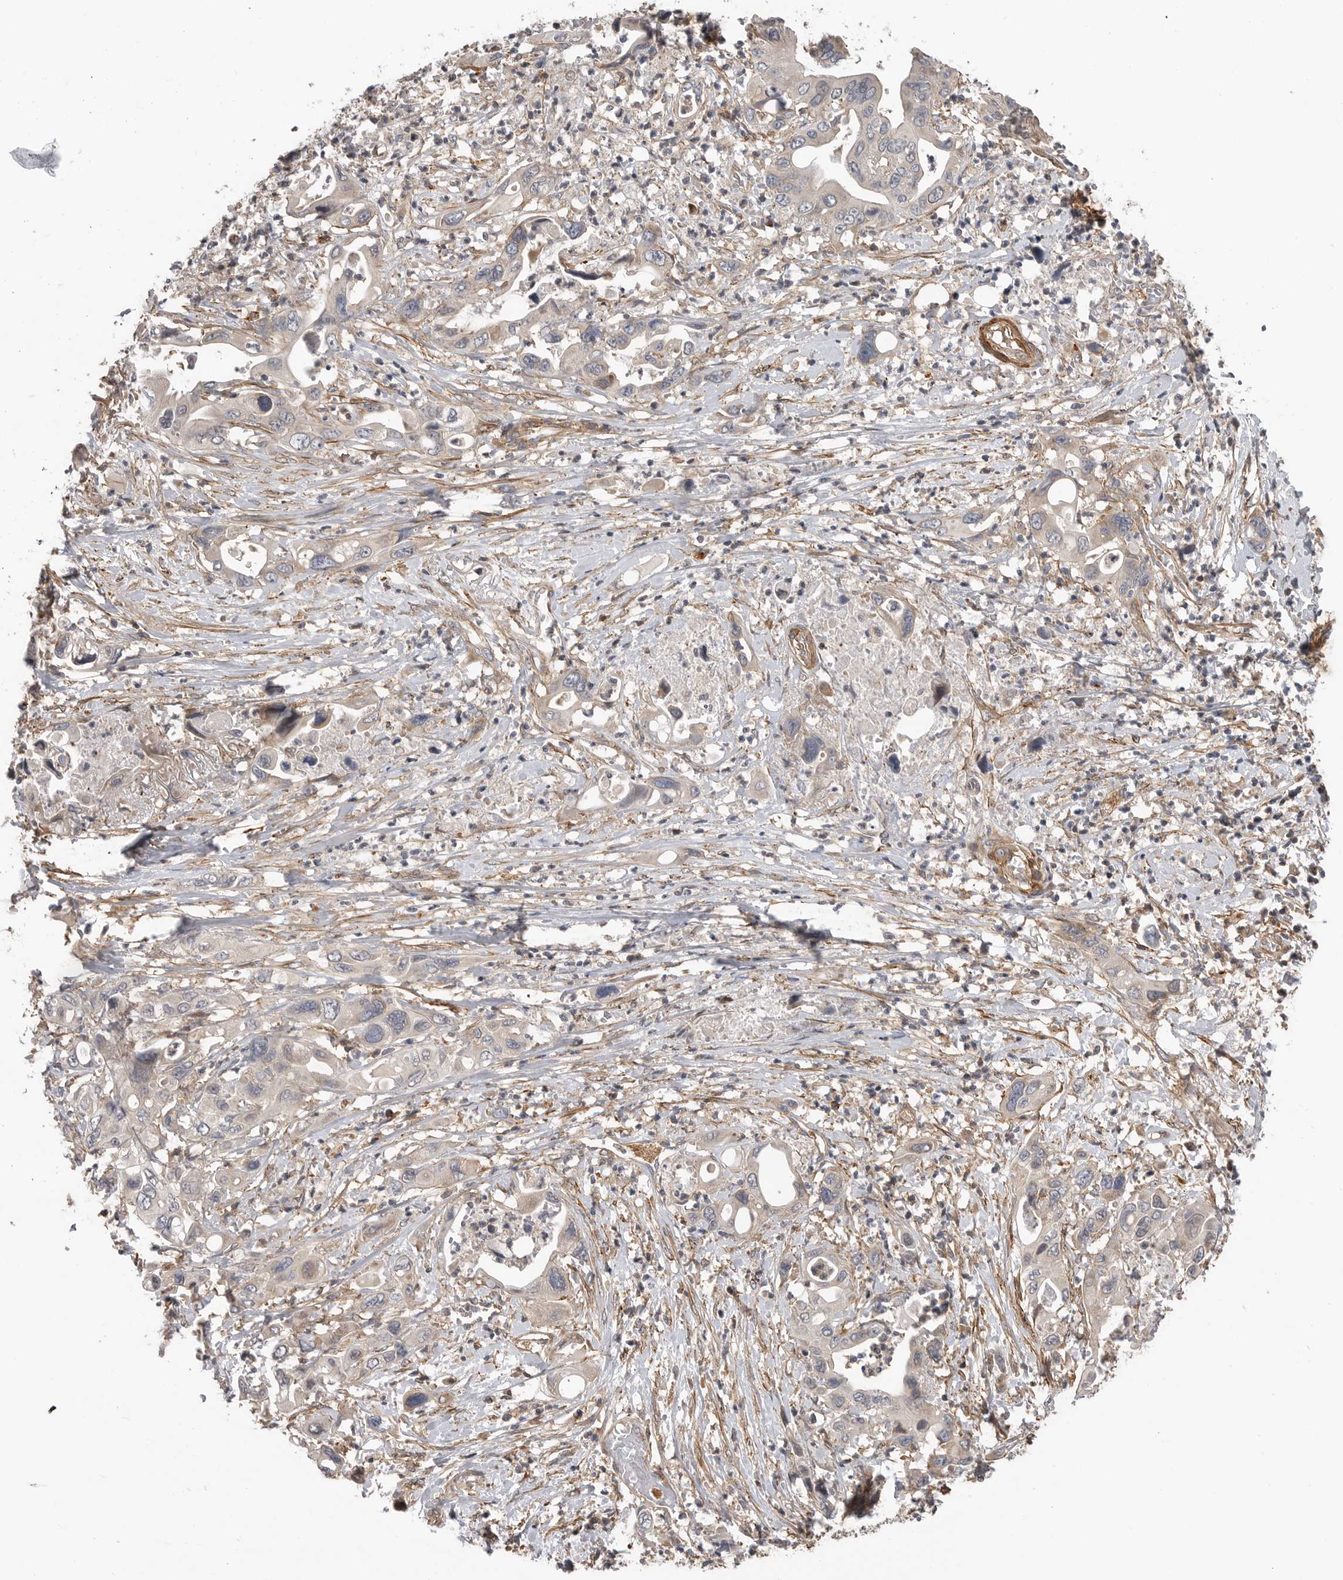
{"staining": {"intensity": "weak", "quantity": "<25%", "location": "cytoplasmic/membranous"}, "tissue": "pancreatic cancer", "cell_type": "Tumor cells", "image_type": "cancer", "snomed": [{"axis": "morphology", "description": "Adenocarcinoma, NOS"}, {"axis": "topography", "description": "Pancreas"}], "caption": "Immunohistochemistry (IHC) histopathology image of pancreatic cancer (adenocarcinoma) stained for a protein (brown), which shows no positivity in tumor cells.", "gene": "TRIM56", "patient": {"sex": "male", "age": 66}}